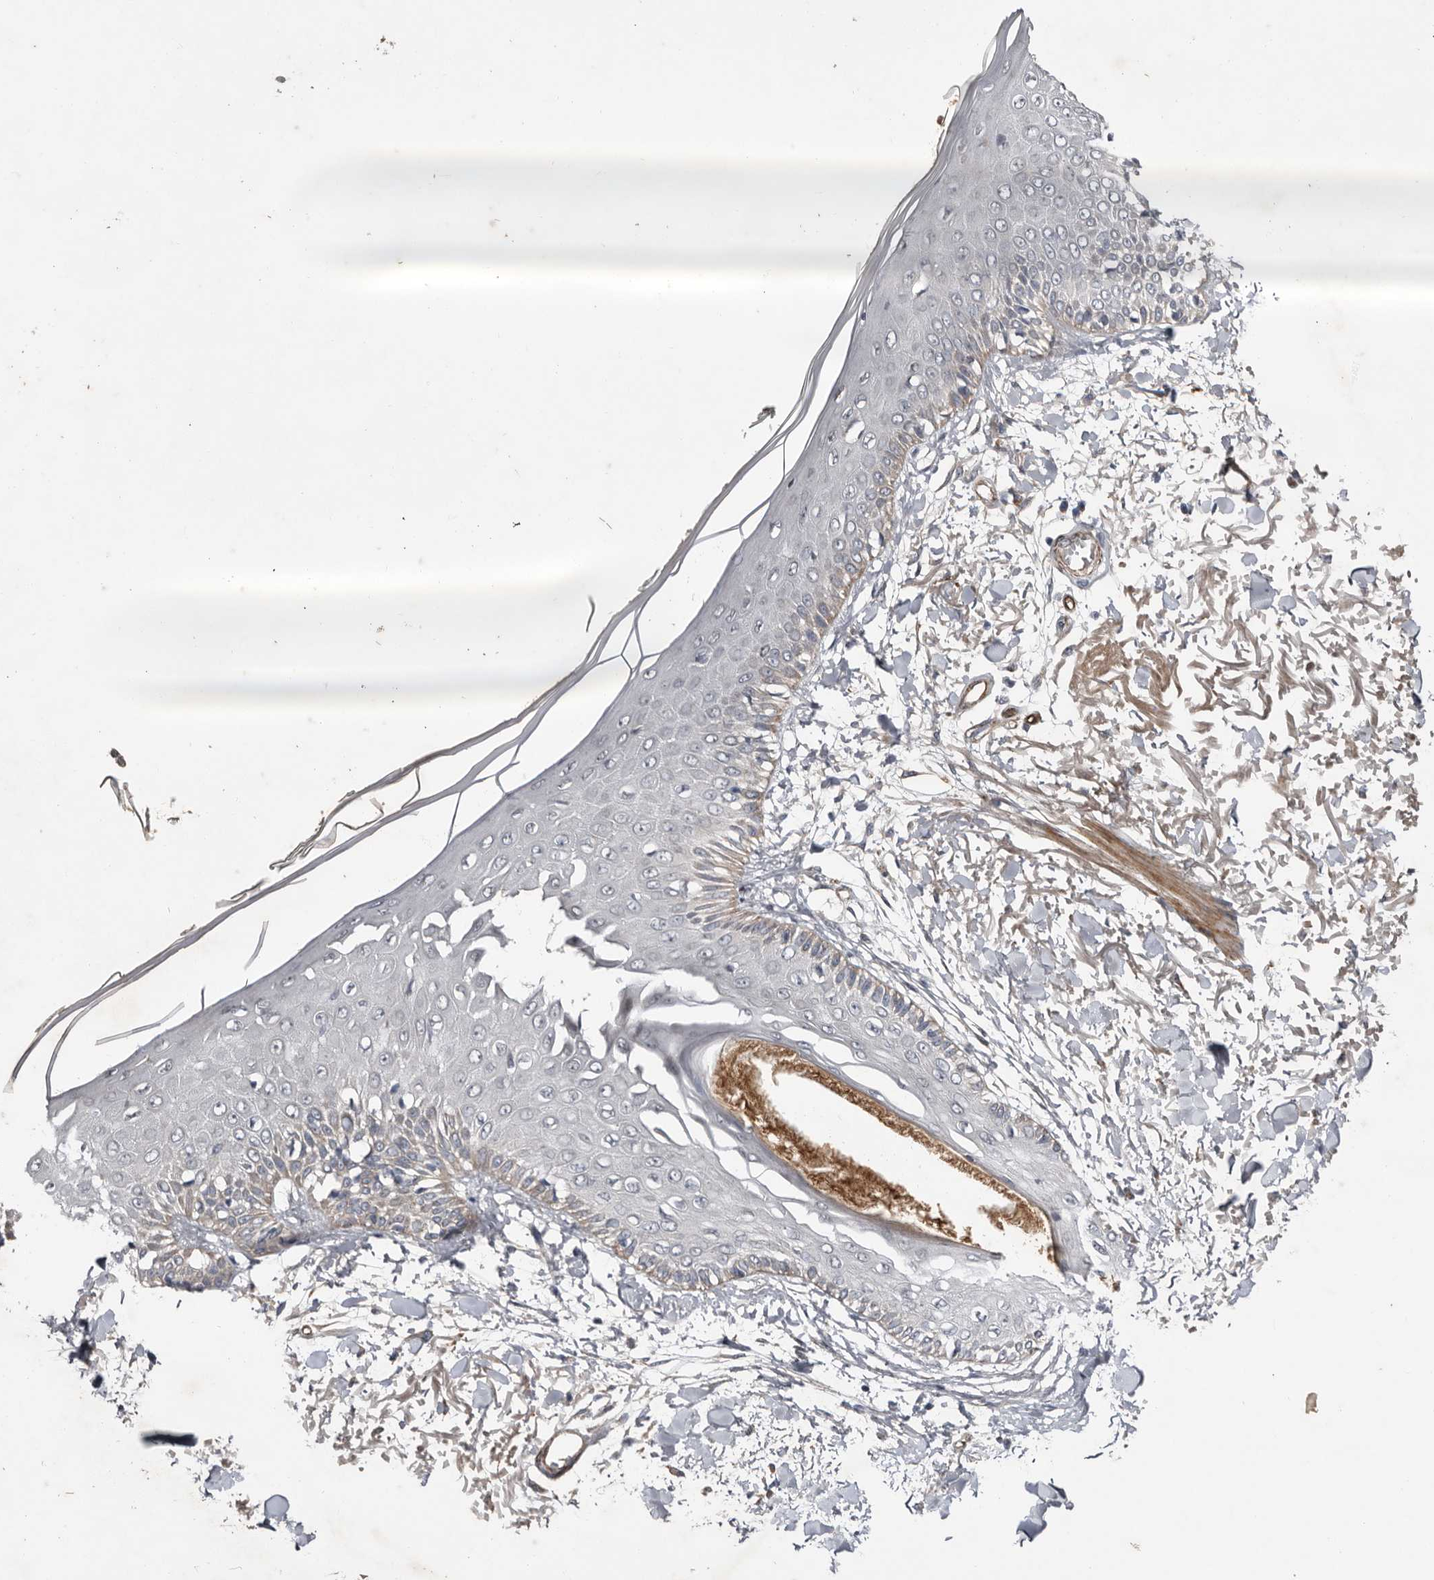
{"staining": {"intensity": "moderate", "quantity": "25%-75%", "location": "cytoplasmic/membranous"}, "tissue": "skin", "cell_type": "Fibroblasts", "image_type": "normal", "snomed": [{"axis": "morphology", "description": "Normal tissue, NOS"}, {"axis": "morphology", "description": "Squamous cell carcinoma, NOS"}, {"axis": "topography", "description": "Skin"}, {"axis": "topography", "description": "Peripheral nerve tissue"}], "caption": "IHC (DAB (3,3'-diaminobenzidine)) staining of benign skin shows moderate cytoplasmic/membranous protein staining in about 25%-75% of fibroblasts.", "gene": "RANBP17", "patient": {"sex": "male", "age": 83}}